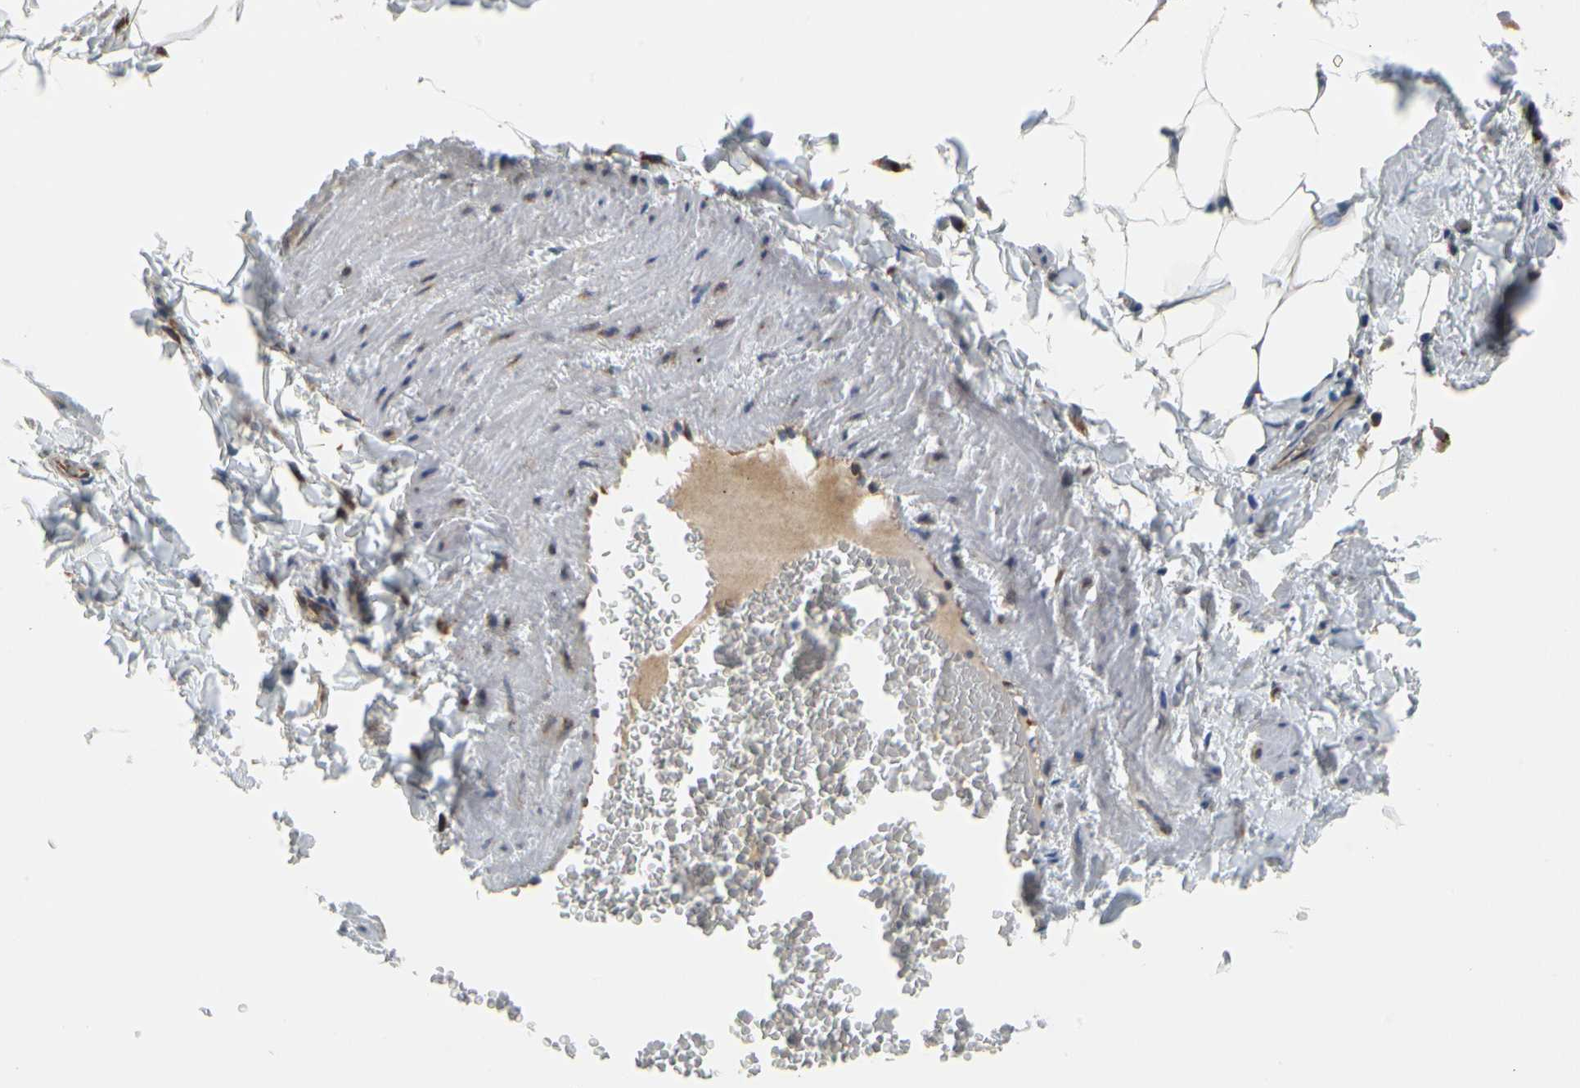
{"staining": {"intensity": "weak", "quantity": "<25%", "location": "cytoplasmic/membranous"}, "tissue": "adipose tissue", "cell_type": "Adipocytes", "image_type": "normal", "snomed": [{"axis": "morphology", "description": "Normal tissue, NOS"}, {"axis": "topography", "description": "Vascular tissue"}], "caption": "Immunohistochemistry (IHC) micrograph of benign adipose tissue: human adipose tissue stained with DAB displays no significant protein expression in adipocytes. The staining was performed using DAB to visualize the protein expression in brown, while the nuclei were stained in blue with hematoxylin (Magnification: 20x).", "gene": "ZNF236", "patient": {"sex": "male", "age": 41}}